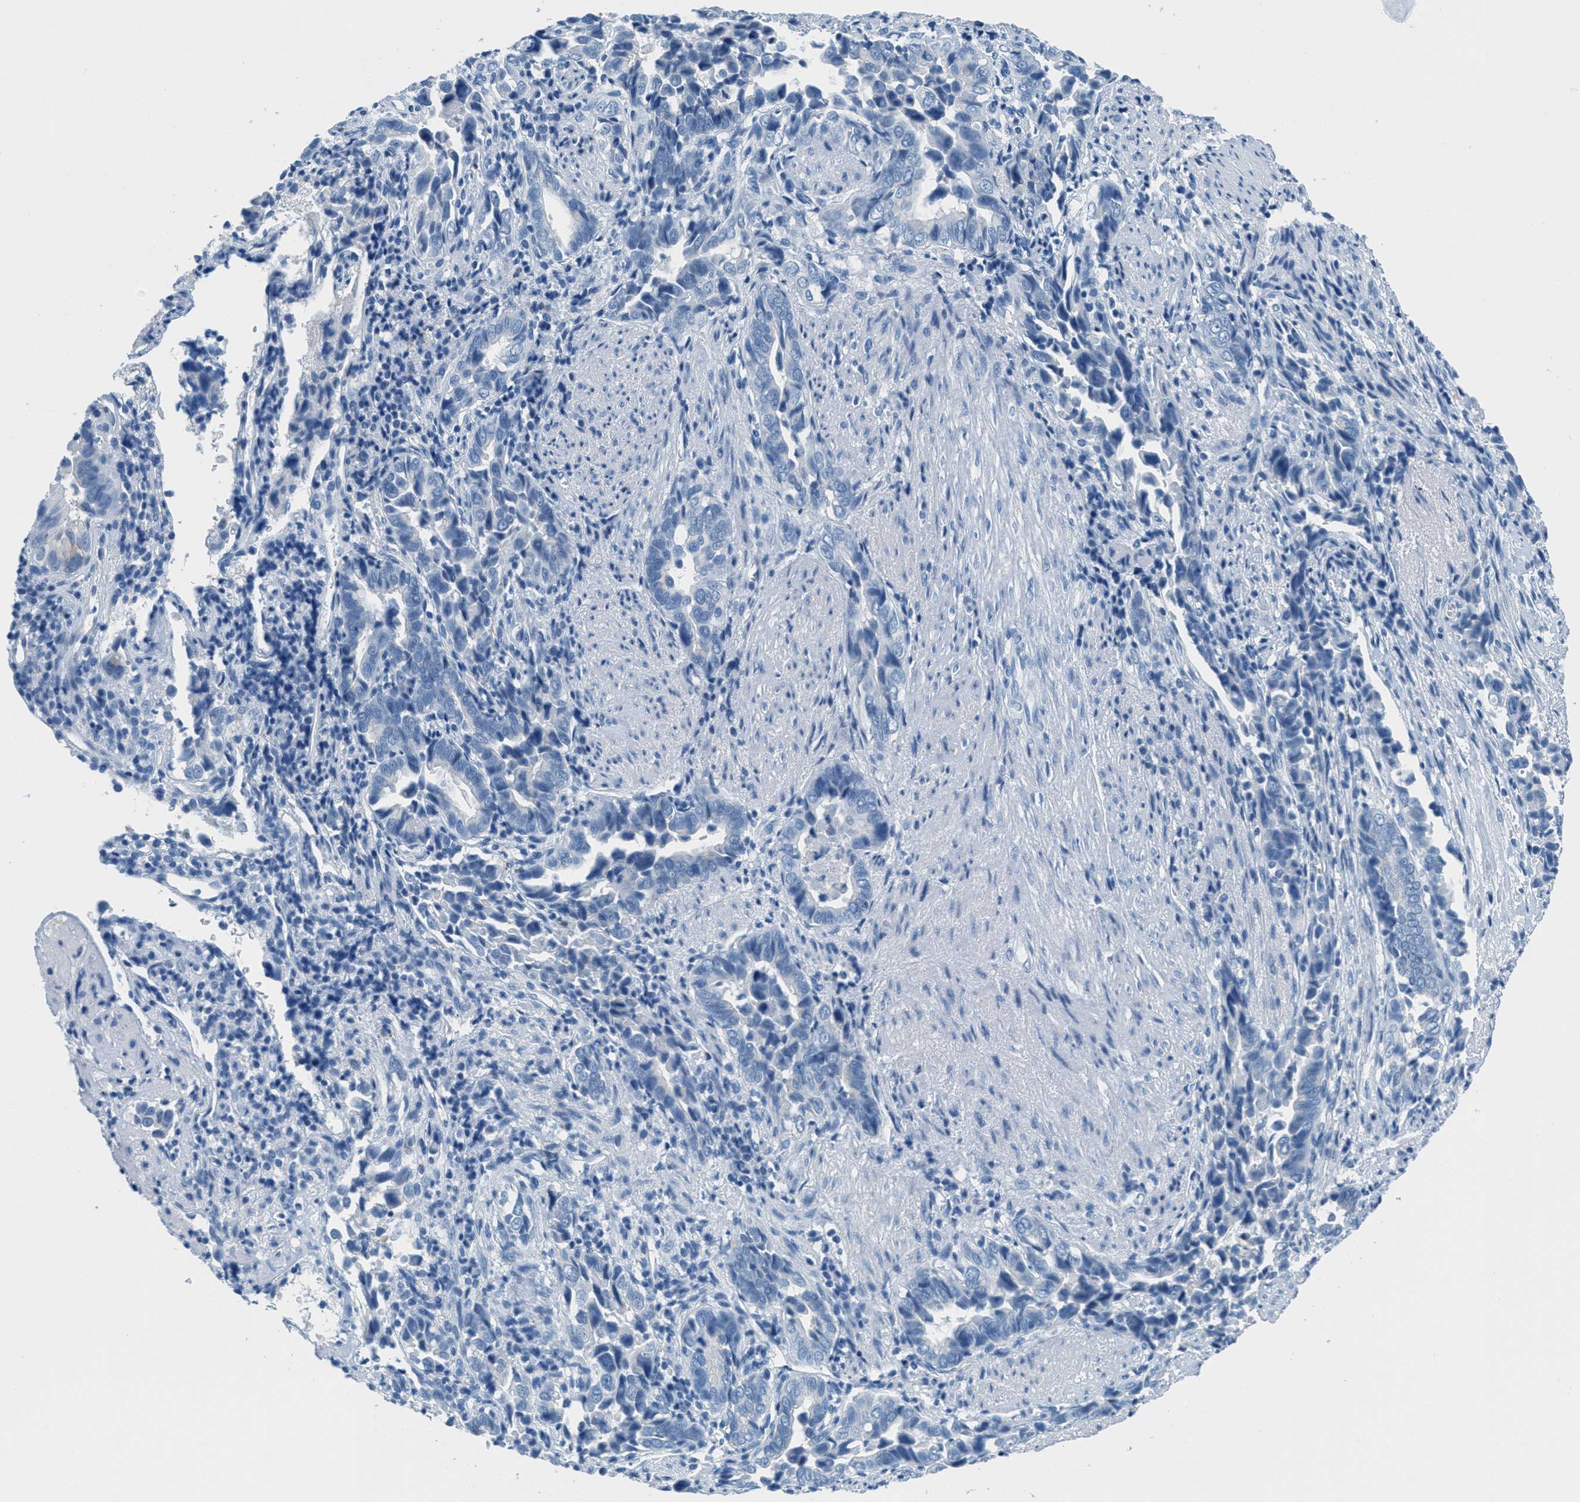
{"staining": {"intensity": "negative", "quantity": "none", "location": "none"}, "tissue": "liver cancer", "cell_type": "Tumor cells", "image_type": "cancer", "snomed": [{"axis": "morphology", "description": "Cholangiocarcinoma"}, {"axis": "topography", "description": "Liver"}], "caption": "Immunohistochemistry micrograph of neoplastic tissue: liver cholangiocarcinoma stained with DAB displays no significant protein staining in tumor cells.", "gene": "MGARP", "patient": {"sex": "female", "age": 79}}